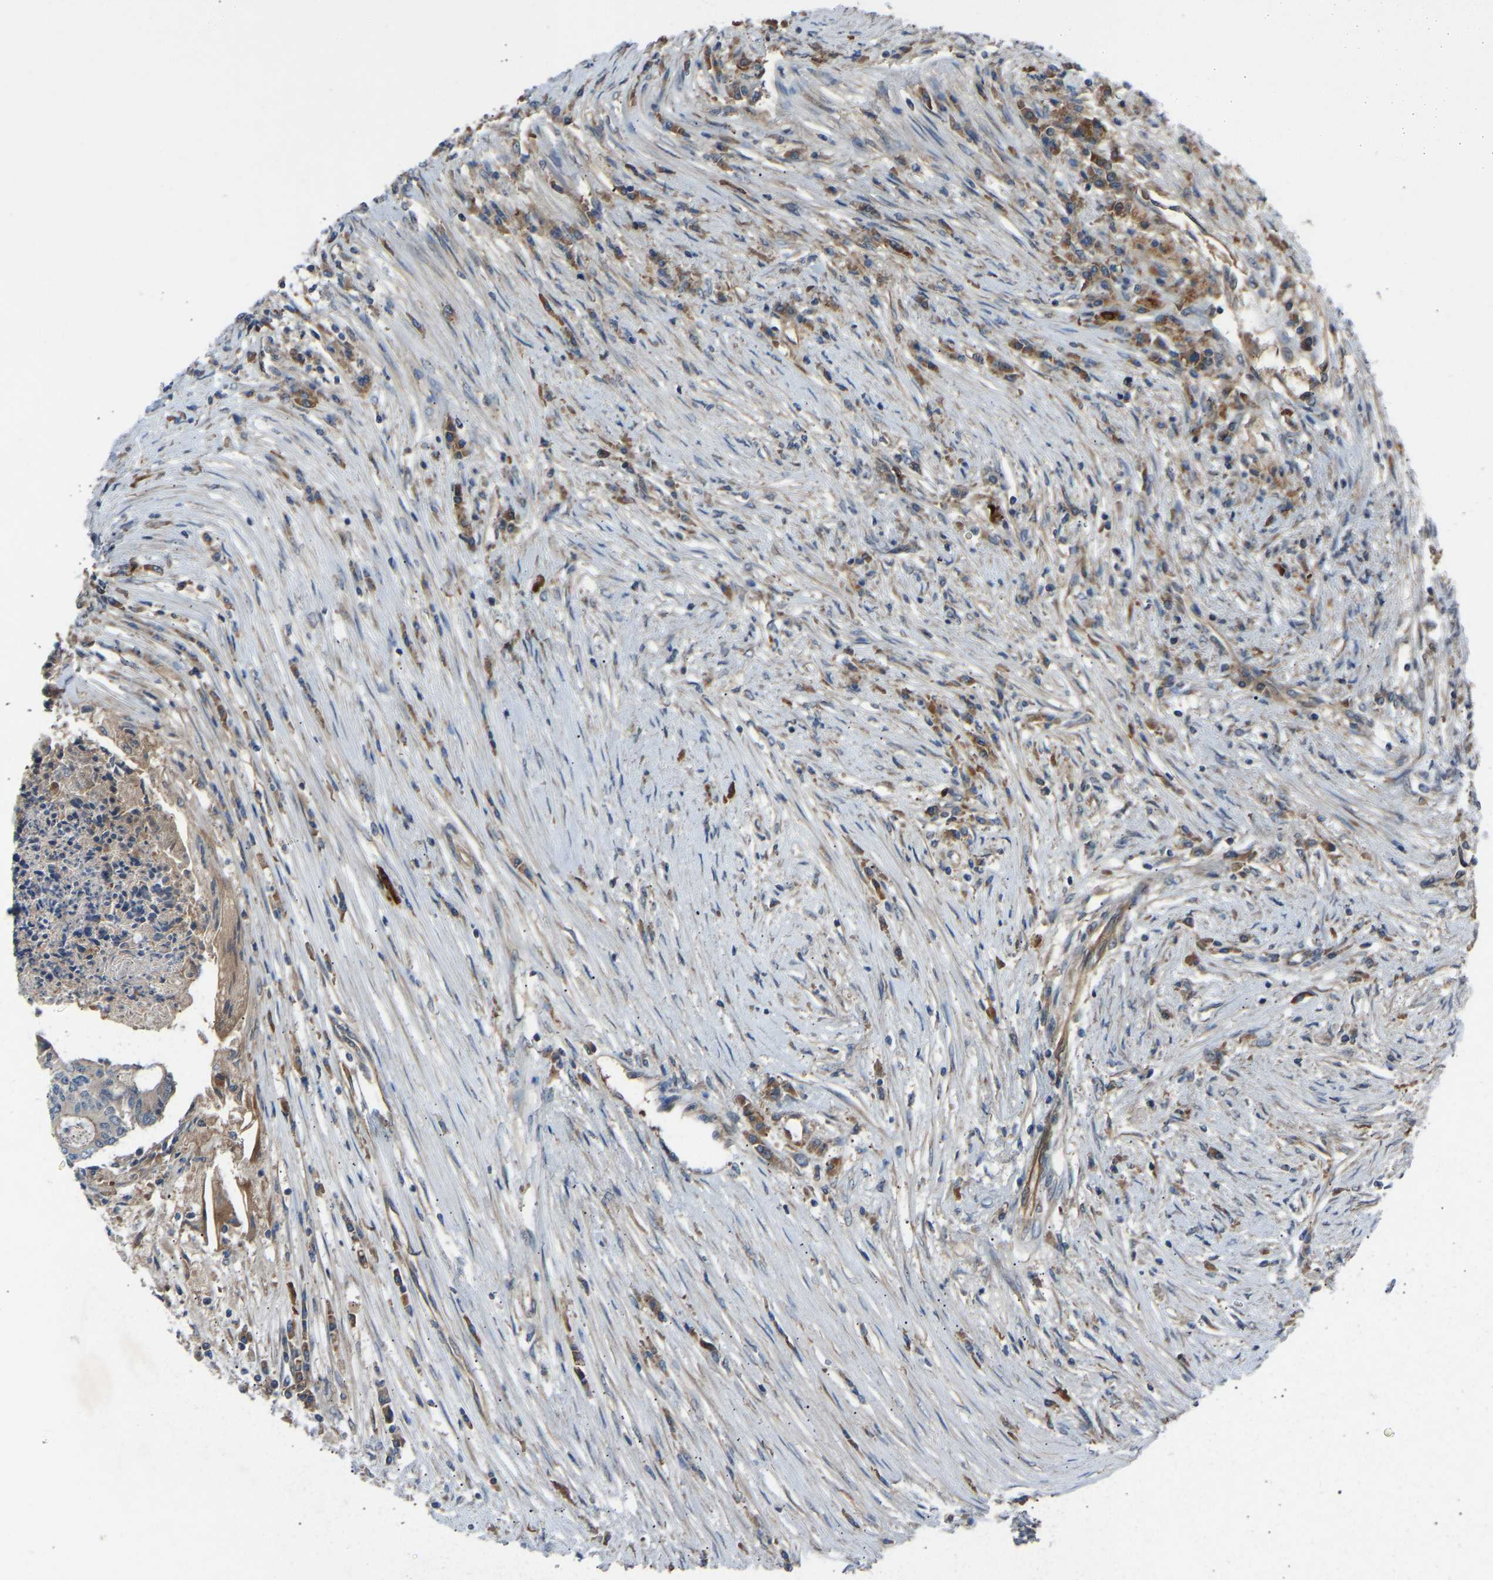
{"staining": {"intensity": "weak", "quantity": ">75%", "location": "cytoplasmic/membranous"}, "tissue": "colorectal cancer", "cell_type": "Tumor cells", "image_type": "cancer", "snomed": [{"axis": "morphology", "description": "Adenocarcinoma, NOS"}, {"axis": "topography", "description": "Rectum"}], "caption": "Brown immunohistochemical staining in adenocarcinoma (colorectal) reveals weak cytoplasmic/membranous expression in approximately >75% of tumor cells. (Stains: DAB in brown, nuclei in blue, Microscopy: brightfield microscopy at high magnification).", "gene": "GAS2L1", "patient": {"sex": "male", "age": 63}}